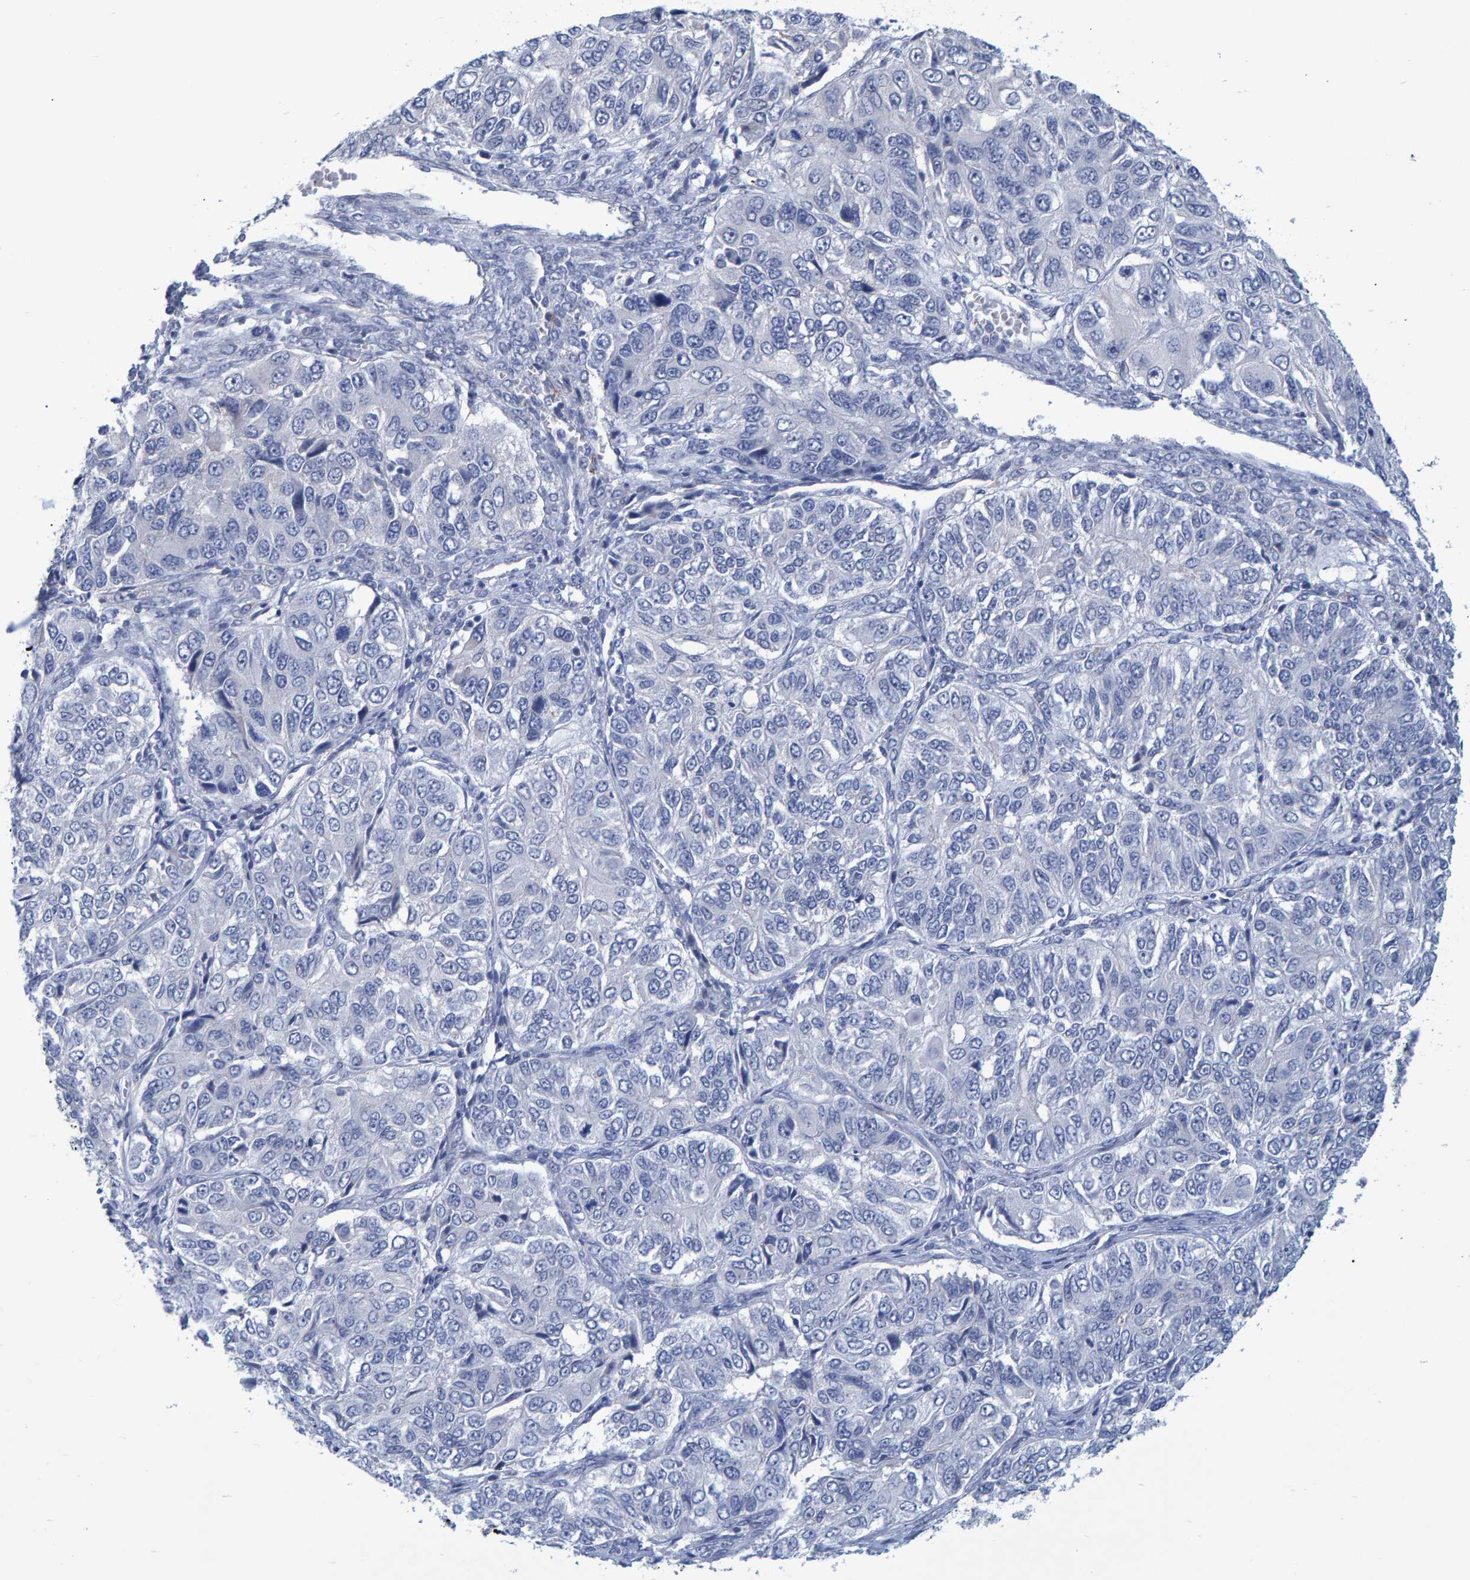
{"staining": {"intensity": "negative", "quantity": "none", "location": "none"}, "tissue": "ovarian cancer", "cell_type": "Tumor cells", "image_type": "cancer", "snomed": [{"axis": "morphology", "description": "Carcinoma, endometroid"}, {"axis": "topography", "description": "Ovary"}], "caption": "Human ovarian cancer (endometroid carcinoma) stained for a protein using immunohistochemistry displays no positivity in tumor cells.", "gene": "PROCA1", "patient": {"sex": "female", "age": 51}}